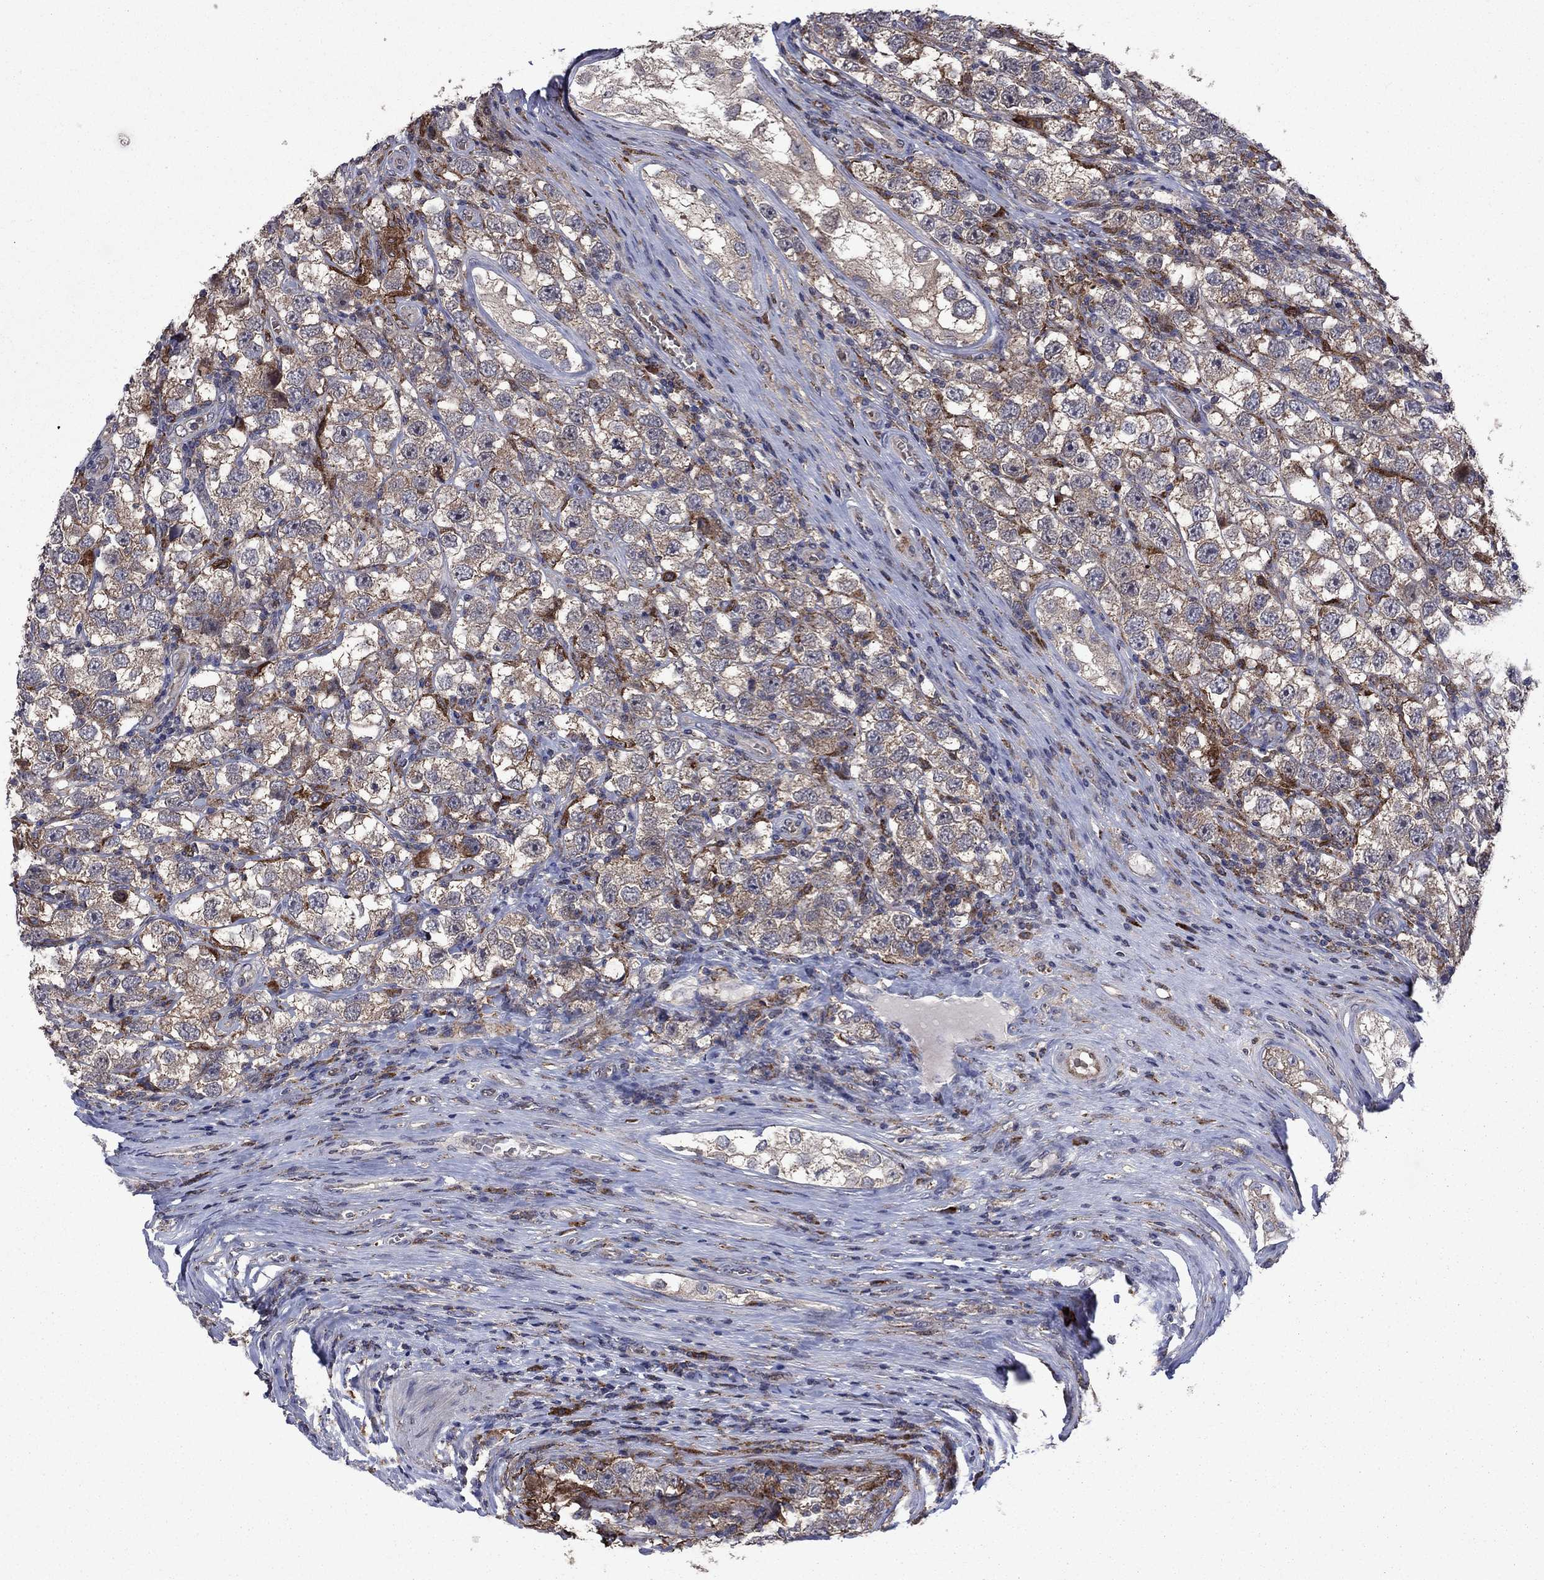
{"staining": {"intensity": "weak", "quantity": "25%-75%", "location": "cytoplasmic/membranous"}, "tissue": "testis cancer", "cell_type": "Tumor cells", "image_type": "cancer", "snomed": [{"axis": "morphology", "description": "Seminoma, NOS"}, {"axis": "topography", "description": "Testis"}], "caption": "Immunohistochemistry of human seminoma (testis) demonstrates low levels of weak cytoplasmic/membranous staining in about 25%-75% of tumor cells. (DAB (3,3'-diaminobenzidine) IHC, brown staining for protein, blue staining for nuclei).", "gene": "MEA1", "patient": {"sex": "male", "age": 26}}